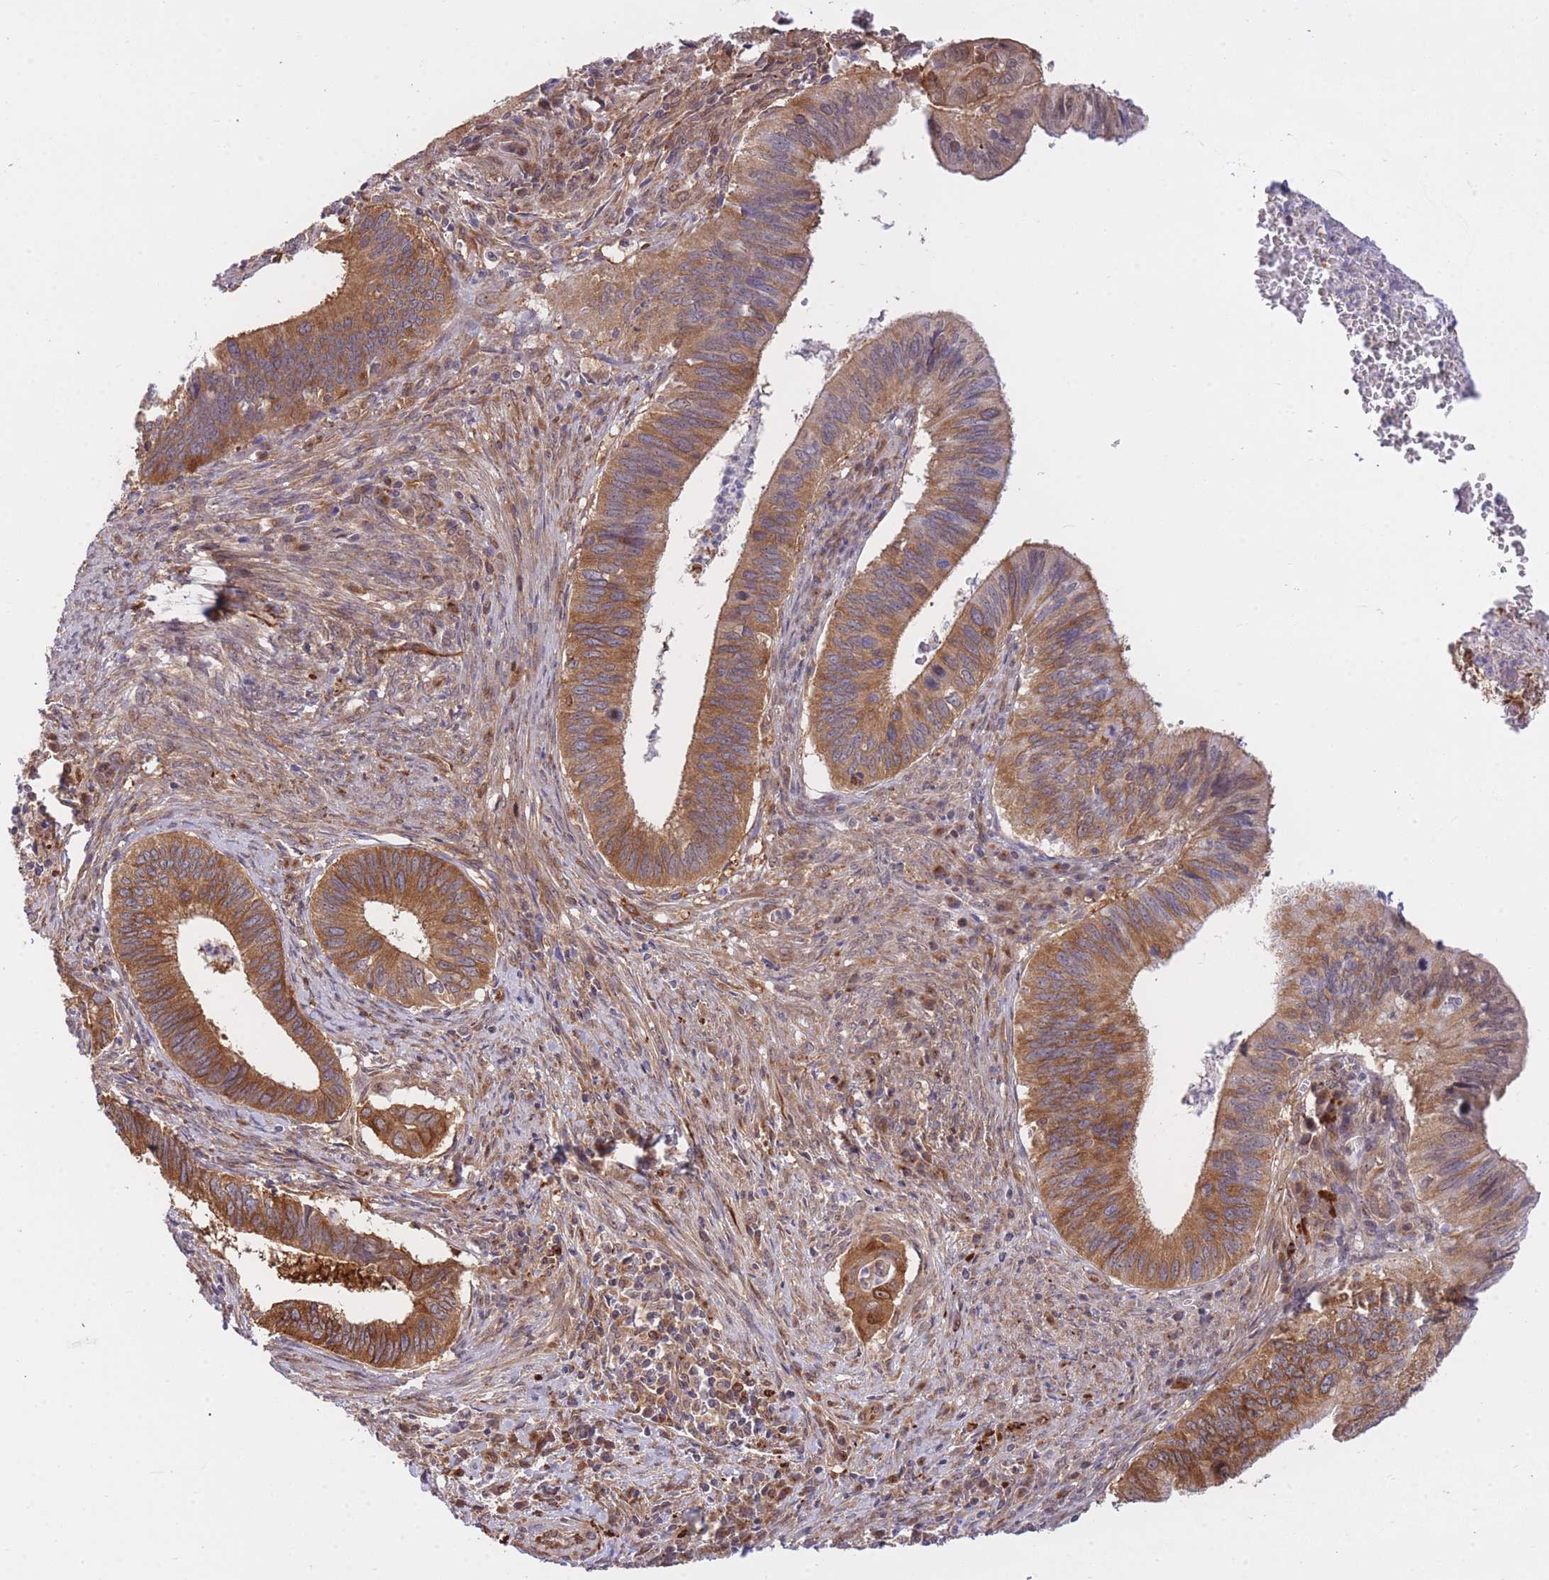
{"staining": {"intensity": "moderate", "quantity": ">75%", "location": "cytoplasmic/membranous"}, "tissue": "cervical cancer", "cell_type": "Tumor cells", "image_type": "cancer", "snomed": [{"axis": "morphology", "description": "Adenocarcinoma, NOS"}, {"axis": "topography", "description": "Cervix"}], "caption": "Immunohistochemical staining of cervical cancer displays moderate cytoplasmic/membranous protein positivity in about >75% of tumor cells.", "gene": "EXOSC8", "patient": {"sex": "female", "age": 42}}